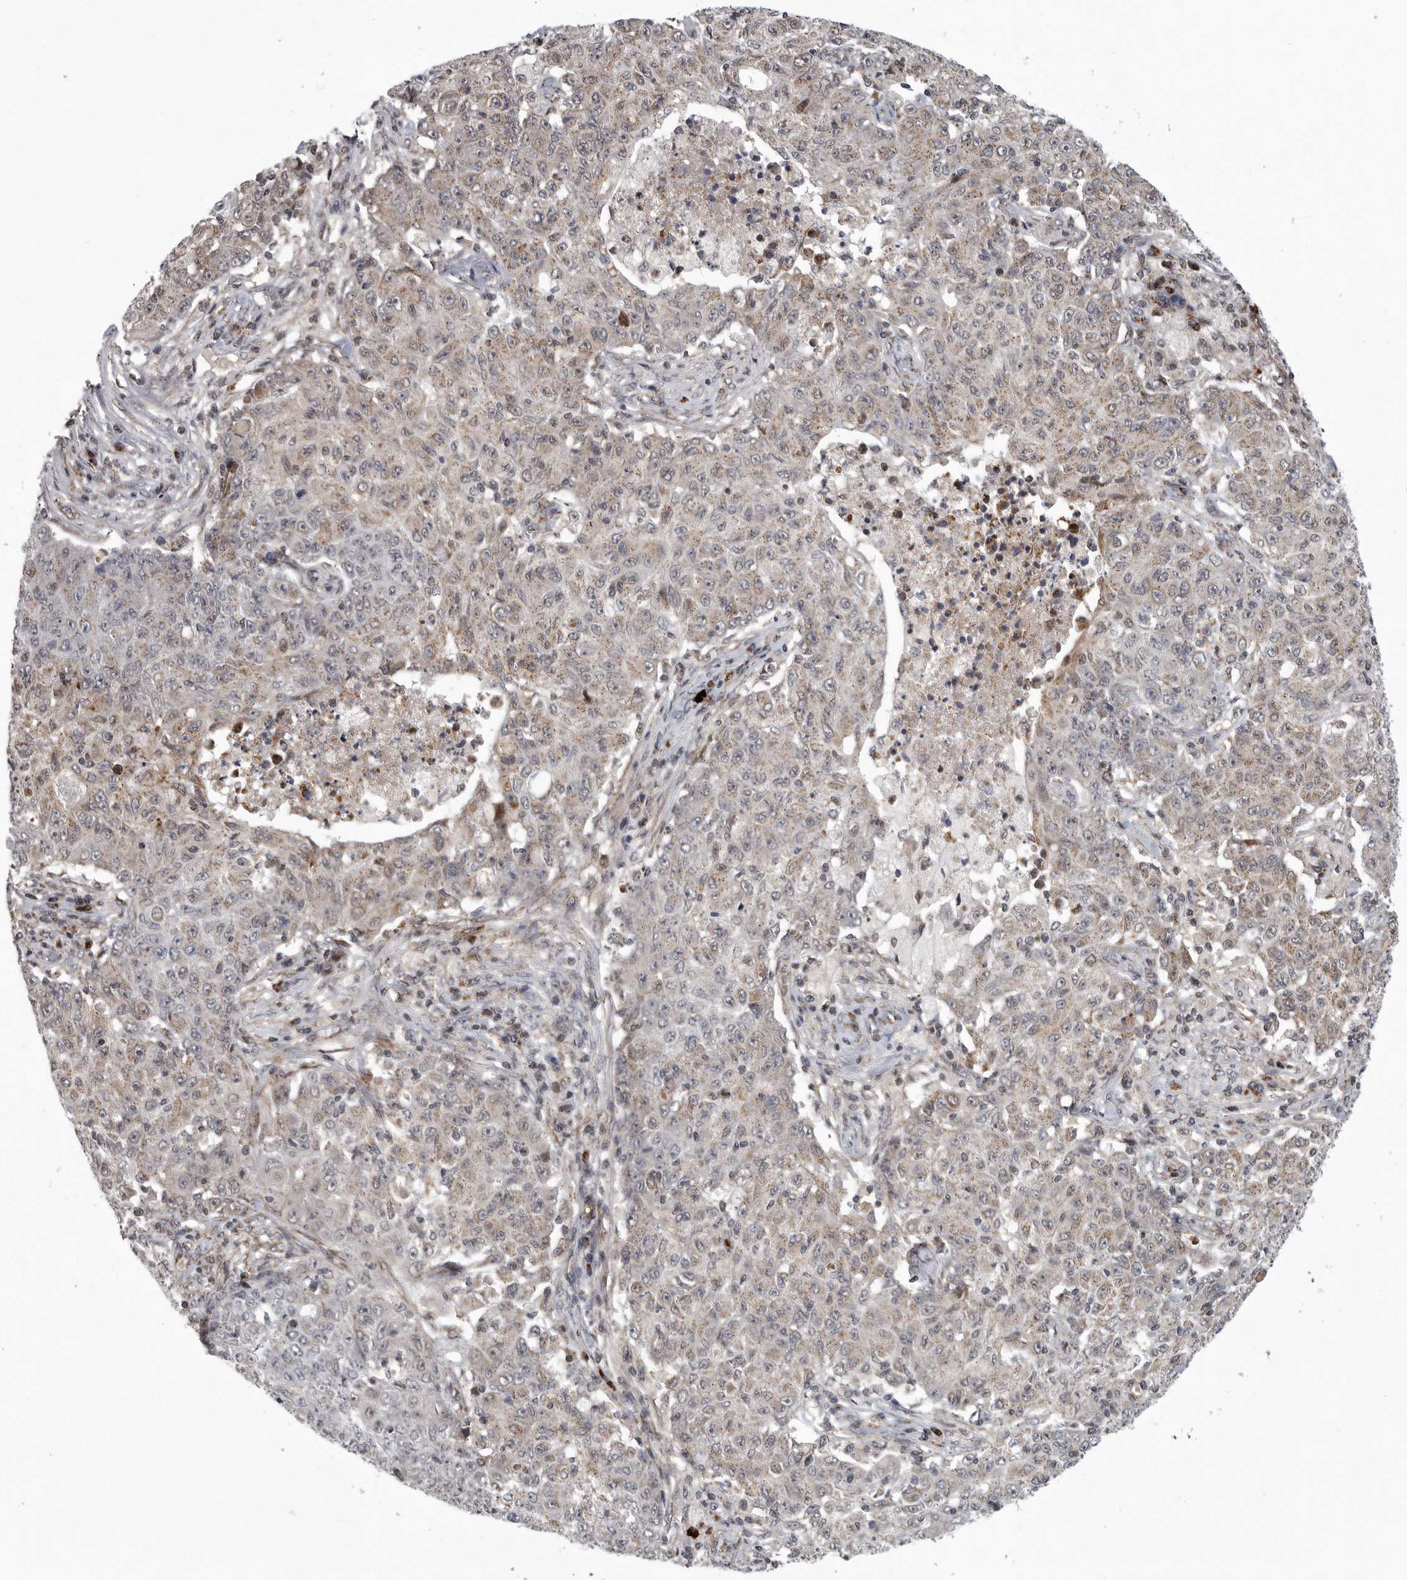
{"staining": {"intensity": "weak", "quantity": "25%-75%", "location": "cytoplasmic/membranous"}, "tissue": "ovarian cancer", "cell_type": "Tumor cells", "image_type": "cancer", "snomed": [{"axis": "morphology", "description": "Carcinoma, endometroid"}, {"axis": "topography", "description": "Ovary"}], "caption": "Protein positivity by immunohistochemistry (IHC) reveals weak cytoplasmic/membranous positivity in about 25%-75% of tumor cells in ovarian cancer.", "gene": "TMPRSS11F", "patient": {"sex": "female", "age": 42}}